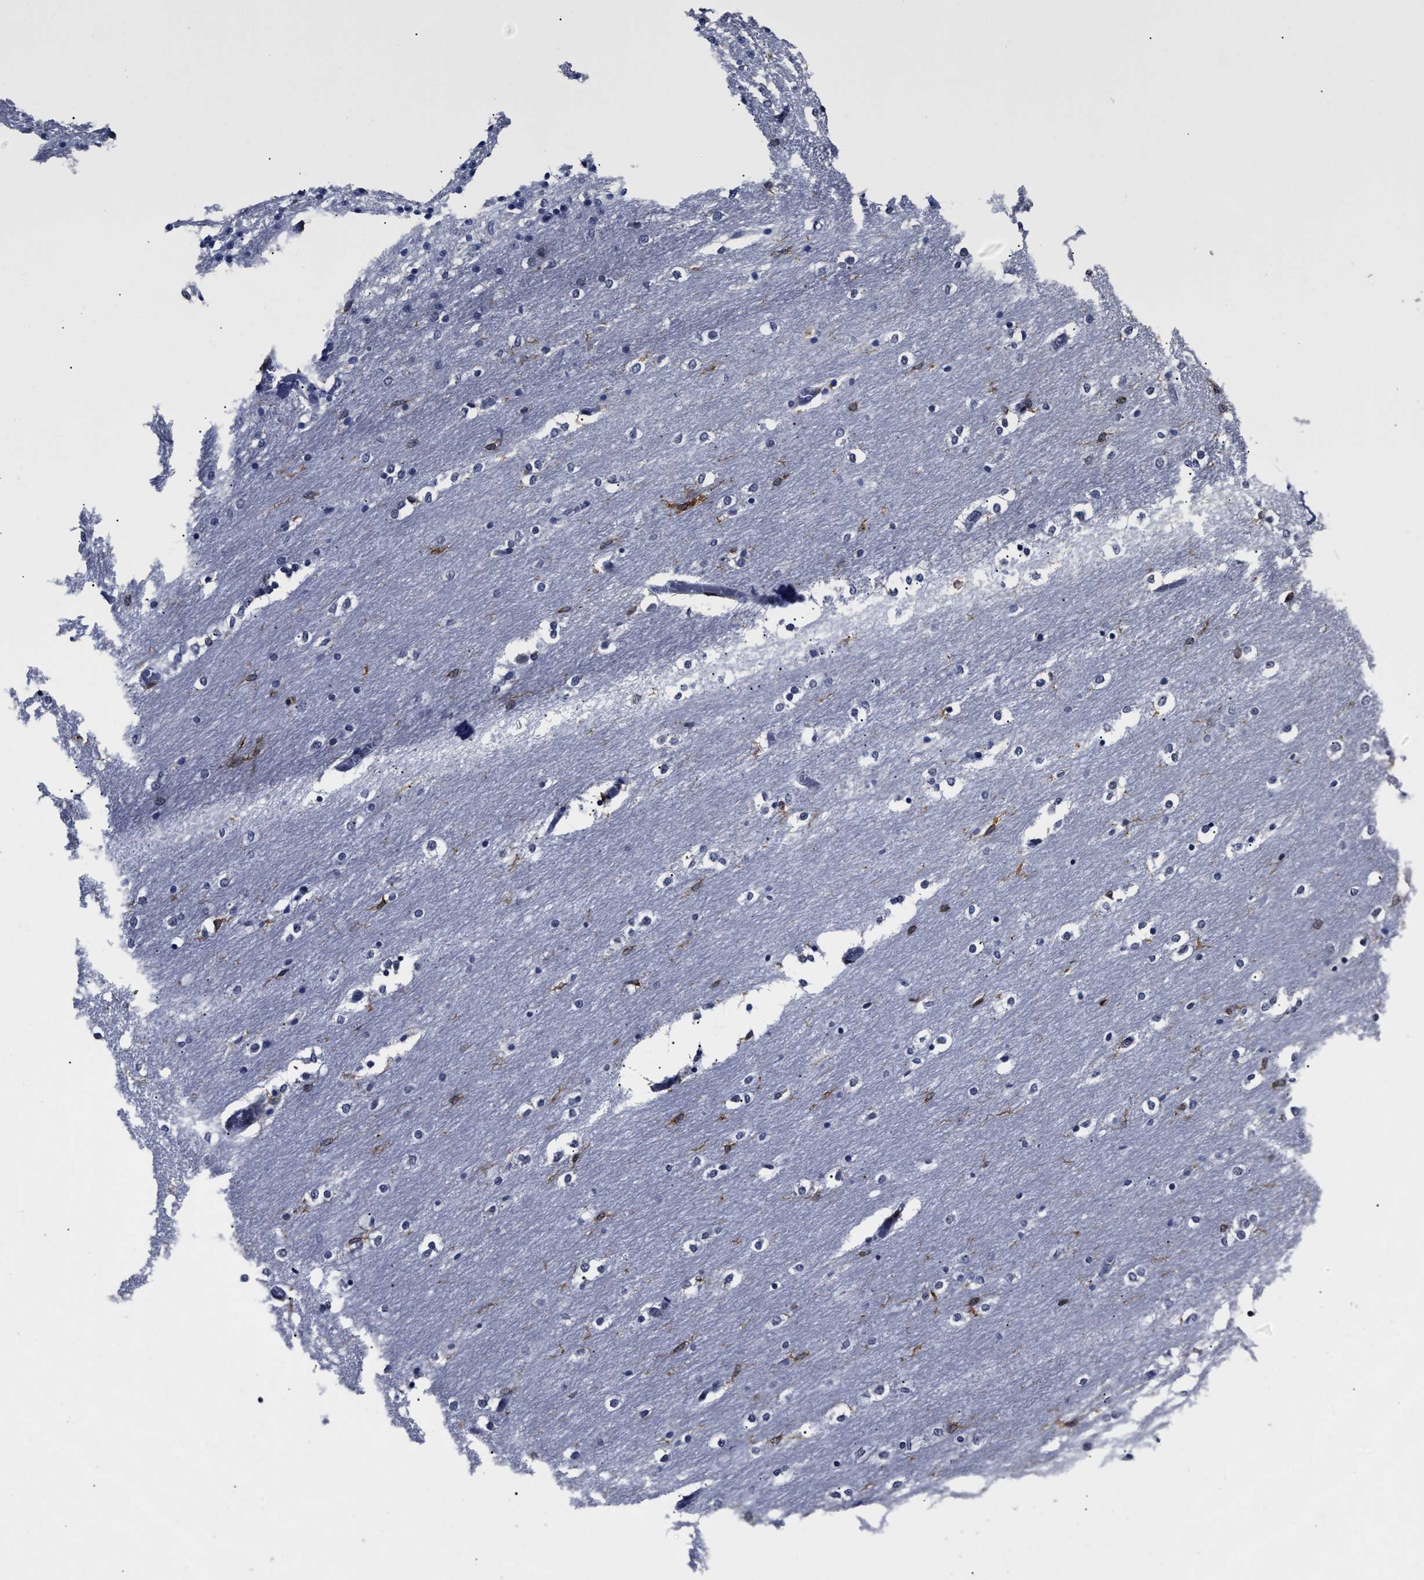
{"staining": {"intensity": "negative", "quantity": "none", "location": "none"}, "tissue": "cerebellum", "cell_type": "Cells in granular layer", "image_type": "normal", "snomed": [{"axis": "morphology", "description": "Normal tissue, NOS"}, {"axis": "topography", "description": "Cerebellum"}], "caption": "This is an immunohistochemistry micrograph of unremarkable cerebellum. There is no positivity in cells in granular layer.", "gene": "PRPF4B", "patient": {"sex": "female", "age": 54}}